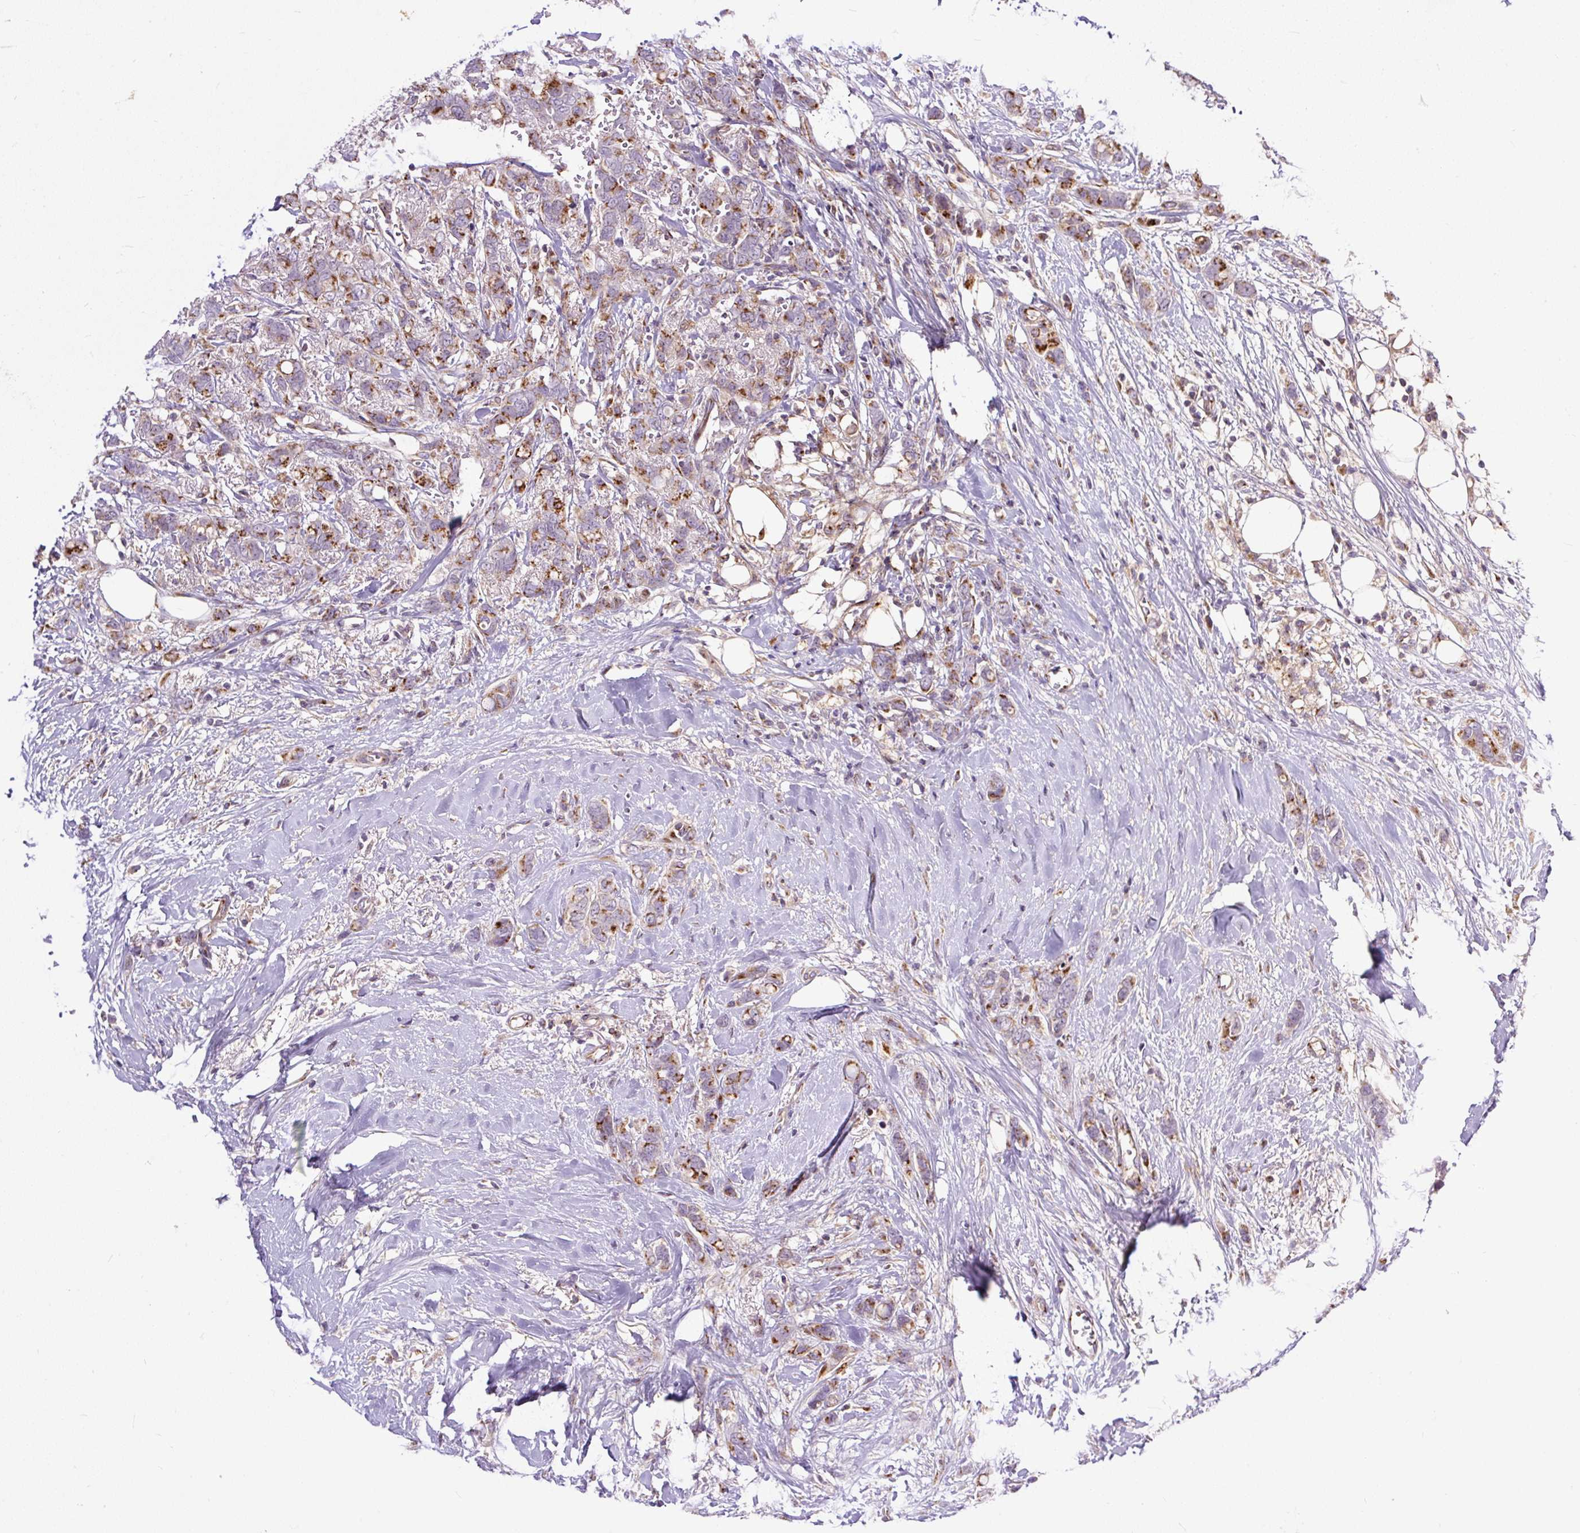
{"staining": {"intensity": "moderate", "quantity": ">75%", "location": "cytoplasmic/membranous"}, "tissue": "breast cancer", "cell_type": "Tumor cells", "image_type": "cancer", "snomed": [{"axis": "morphology", "description": "Lobular carcinoma"}, {"axis": "topography", "description": "Breast"}], "caption": "Immunohistochemical staining of breast lobular carcinoma shows medium levels of moderate cytoplasmic/membranous expression in about >75% of tumor cells.", "gene": "MSMP", "patient": {"sex": "female", "age": 91}}